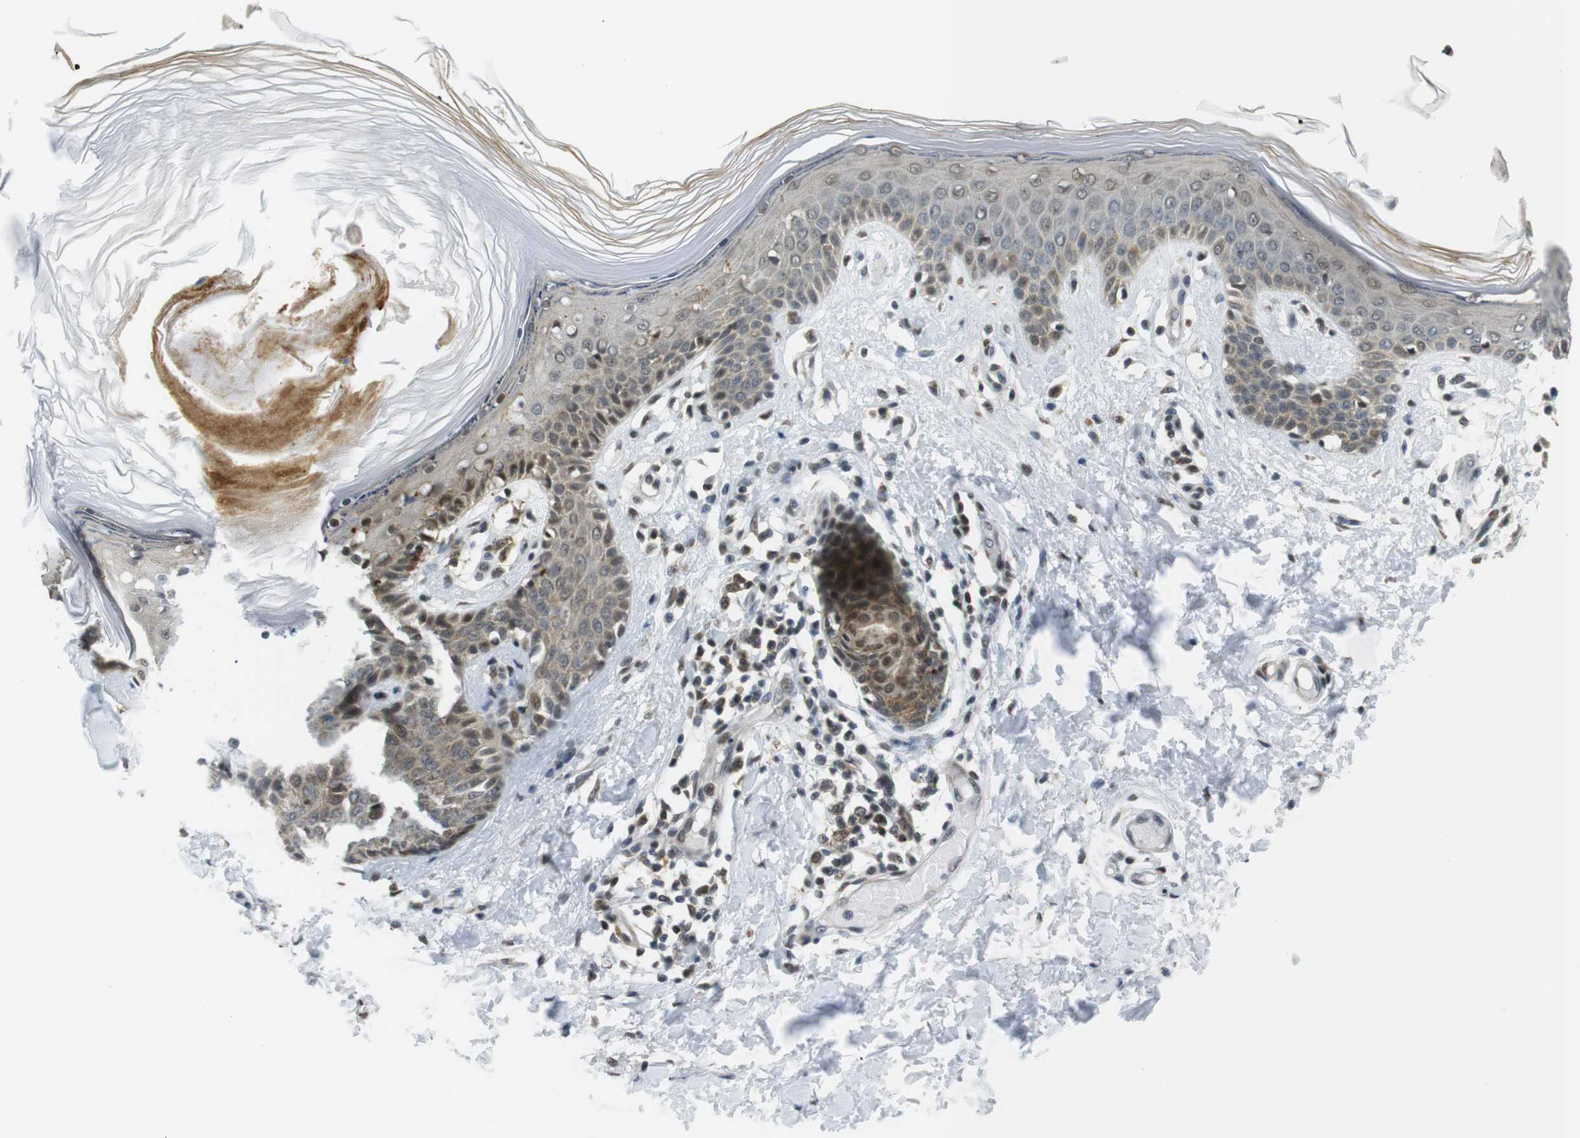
{"staining": {"intensity": "weak", "quantity": ">75%", "location": "nuclear"}, "tissue": "skin", "cell_type": "Fibroblasts", "image_type": "normal", "snomed": [{"axis": "morphology", "description": "Normal tissue, NOS"}, {"axis": "topography", "description": "Skin"}], "caption": "Weak nuclear positivity is seen in approximately >75% of fibroblasts in benign skin. The protein is stained brown, and the nuclei are stained in blue (DAB (3,3'-diaminobenzidine) IHC with brightfield microscopy, high magnification).", "gene": "USP7", "patient": {"sex": "male", "age": 53}}